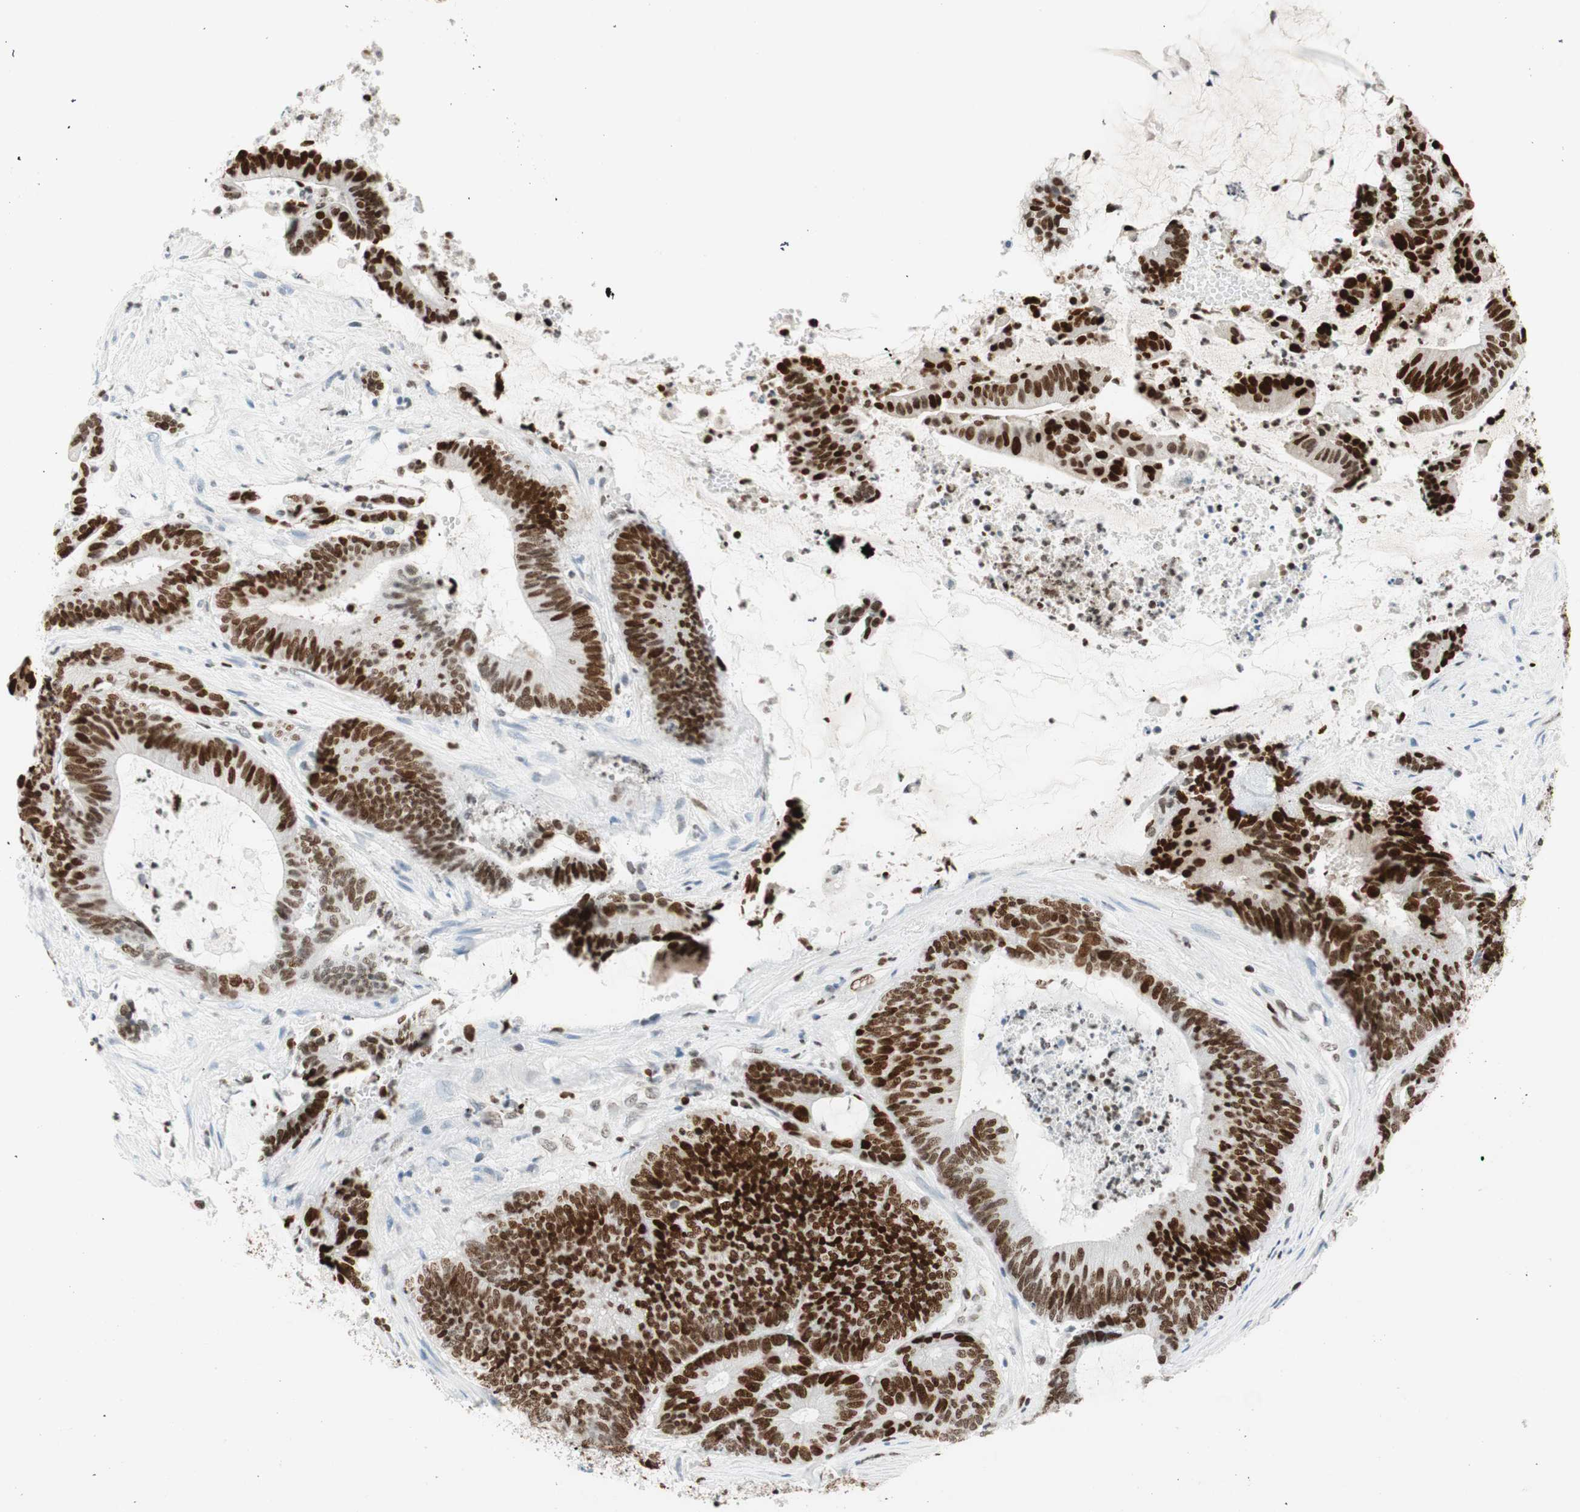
{"staining": {"intensity": "strong", "quantity": ">75%", "location": "nuclear"}, "tissue": "colorectal cancer", "cell_type": "Tumor cells", "image_type": "cancer", "snomed": [{"axis": "morphology", "description": "Adenocarcinoma, NOS"}, {"axis": "topography", "description": "Colon"}], "caption": "Protein expression analysis of human colorectal adenocarcinoma reveals strong nuclear staining in about >75% of tumor cells.", "gene": "EZH2", "patient": {"sex": "female", "age": 84}}